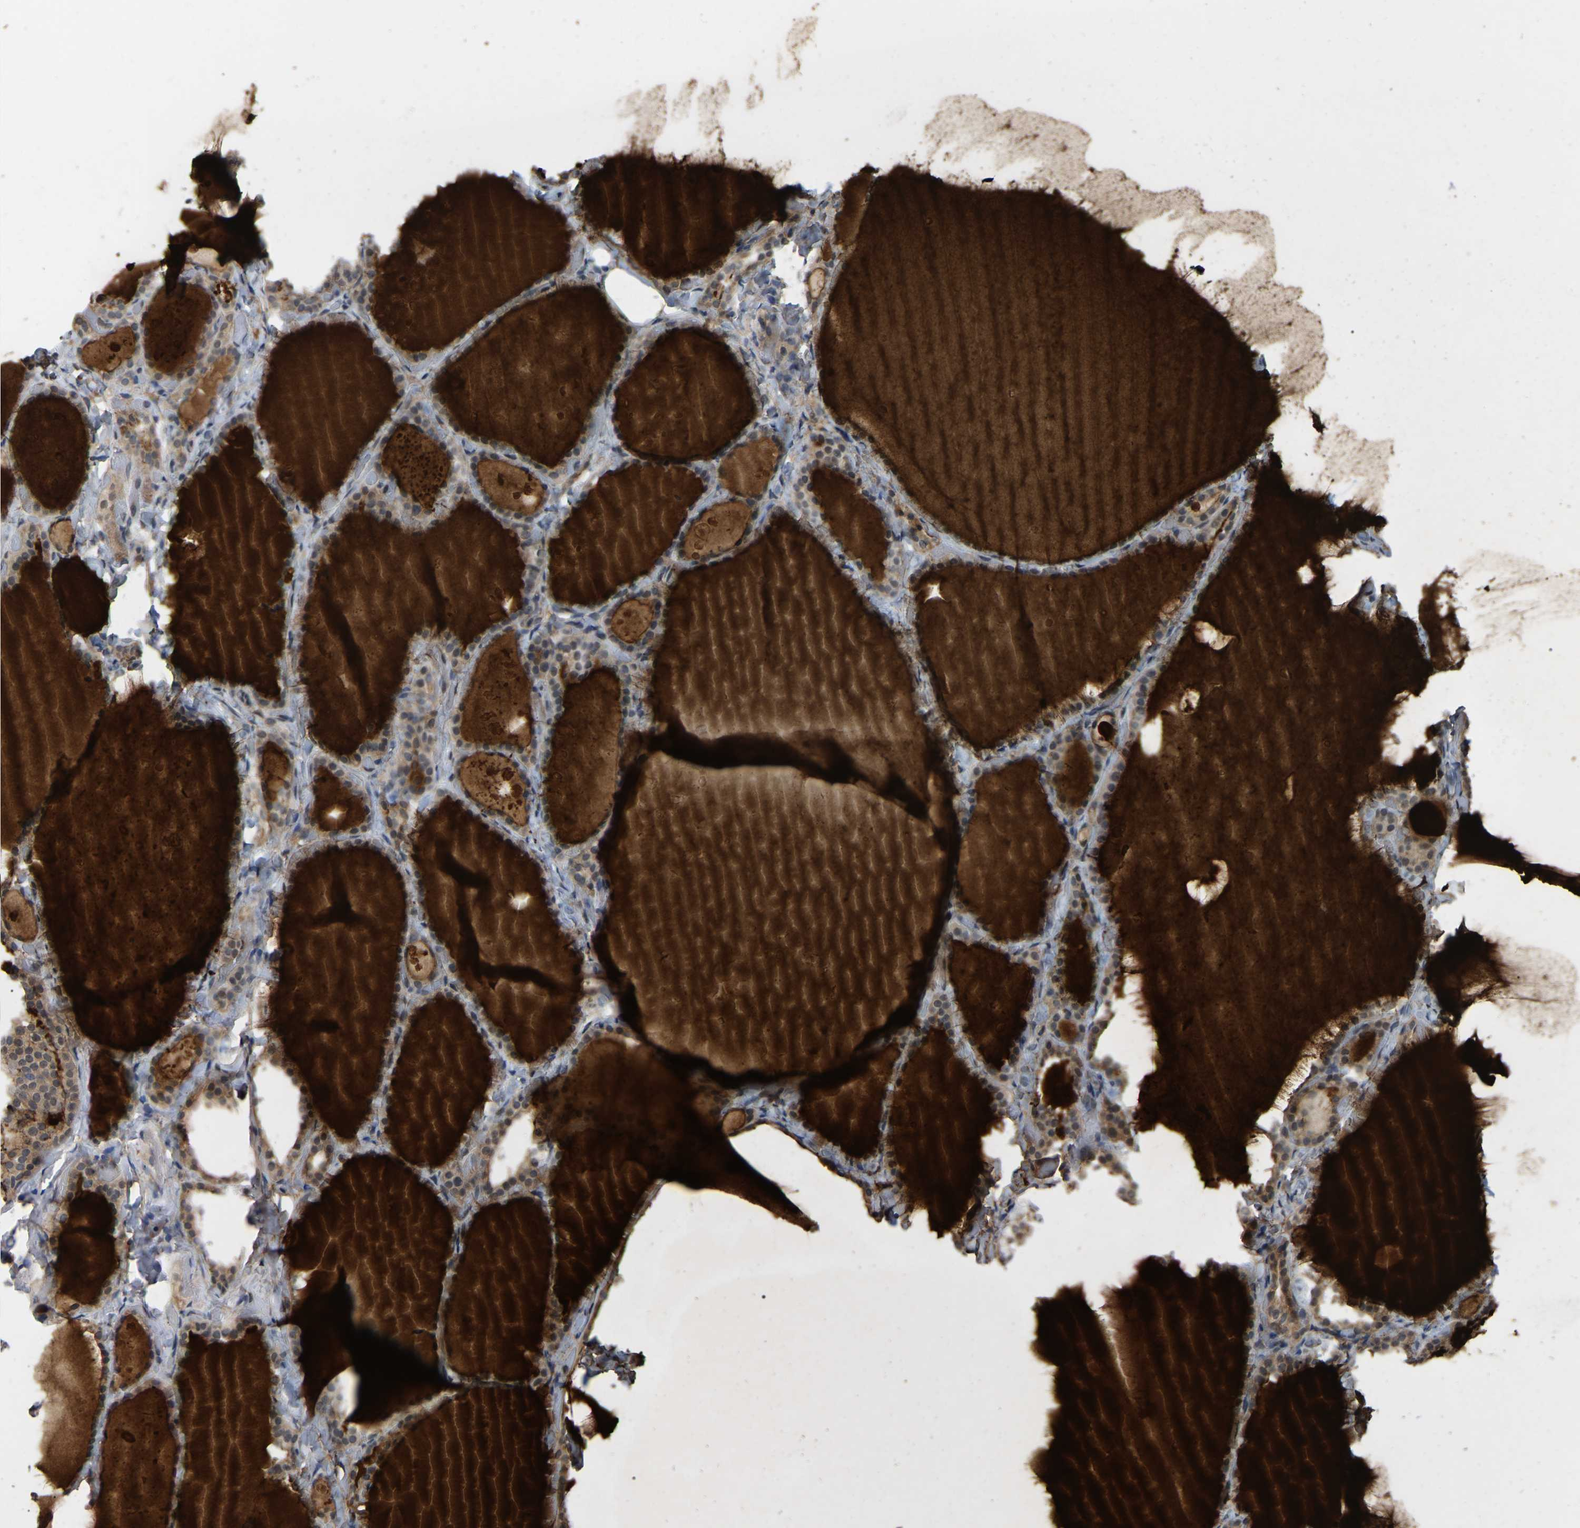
{"staining": {"intensity": "weak", "quantity": ">75%", "location": "cytoplasmic/membranous"}, "tissue": "thyroid gland", "cell_type": "Glandular cells", "image_type": "normal", "snomed": [{"axis": "morphology", "description": "Normal tissue, NOS"}, {"axis": "topography", "description": "Thyroid gland"}], "caption": "Thyroid gland stained for a protein displays weak cytoplasmic/membranous positivity in glandular cells. The protein is shown in brown color, while the nuclei are stained blue.", "gene": "FAM219A", "patient": {"sex": "female", "age": 44}}